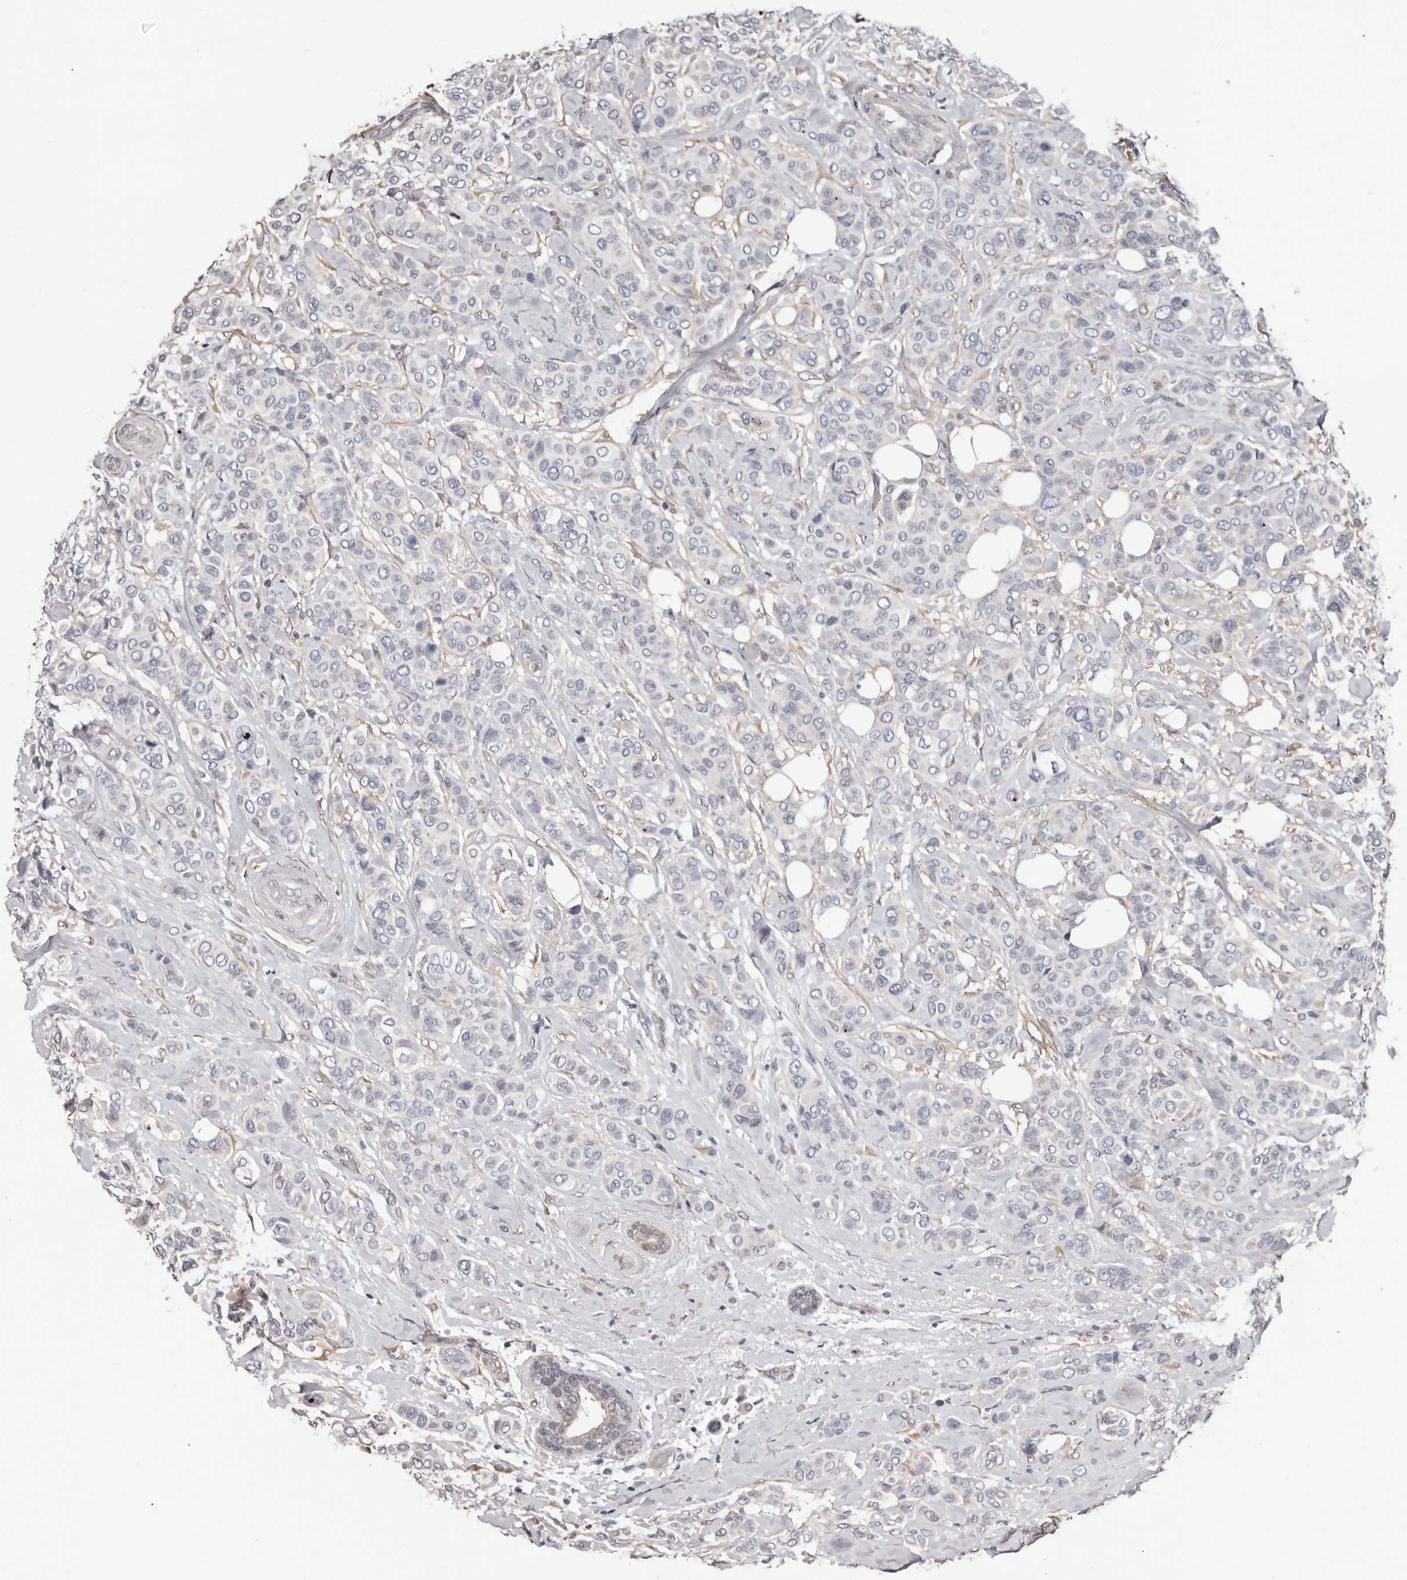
{"staining": {"intensity": "negative", "quantity": "none", "location": "none"}, "tissue": "breast cancer", "cell_type": "Tumor cells", "image_type": "cancer", "snomed": [{"axis": "morphology", "description": "Lobular carcinoma"}, {"axis": "topography", "description": "Breast"}], "caption": "DAB immunohistochemical staining of human breast cancer (lobular carcinoma) reveals no significant positivity in tumor cells.", "gene": "KHDRBS2", "patient": {"sex": "female", "age": 51}}